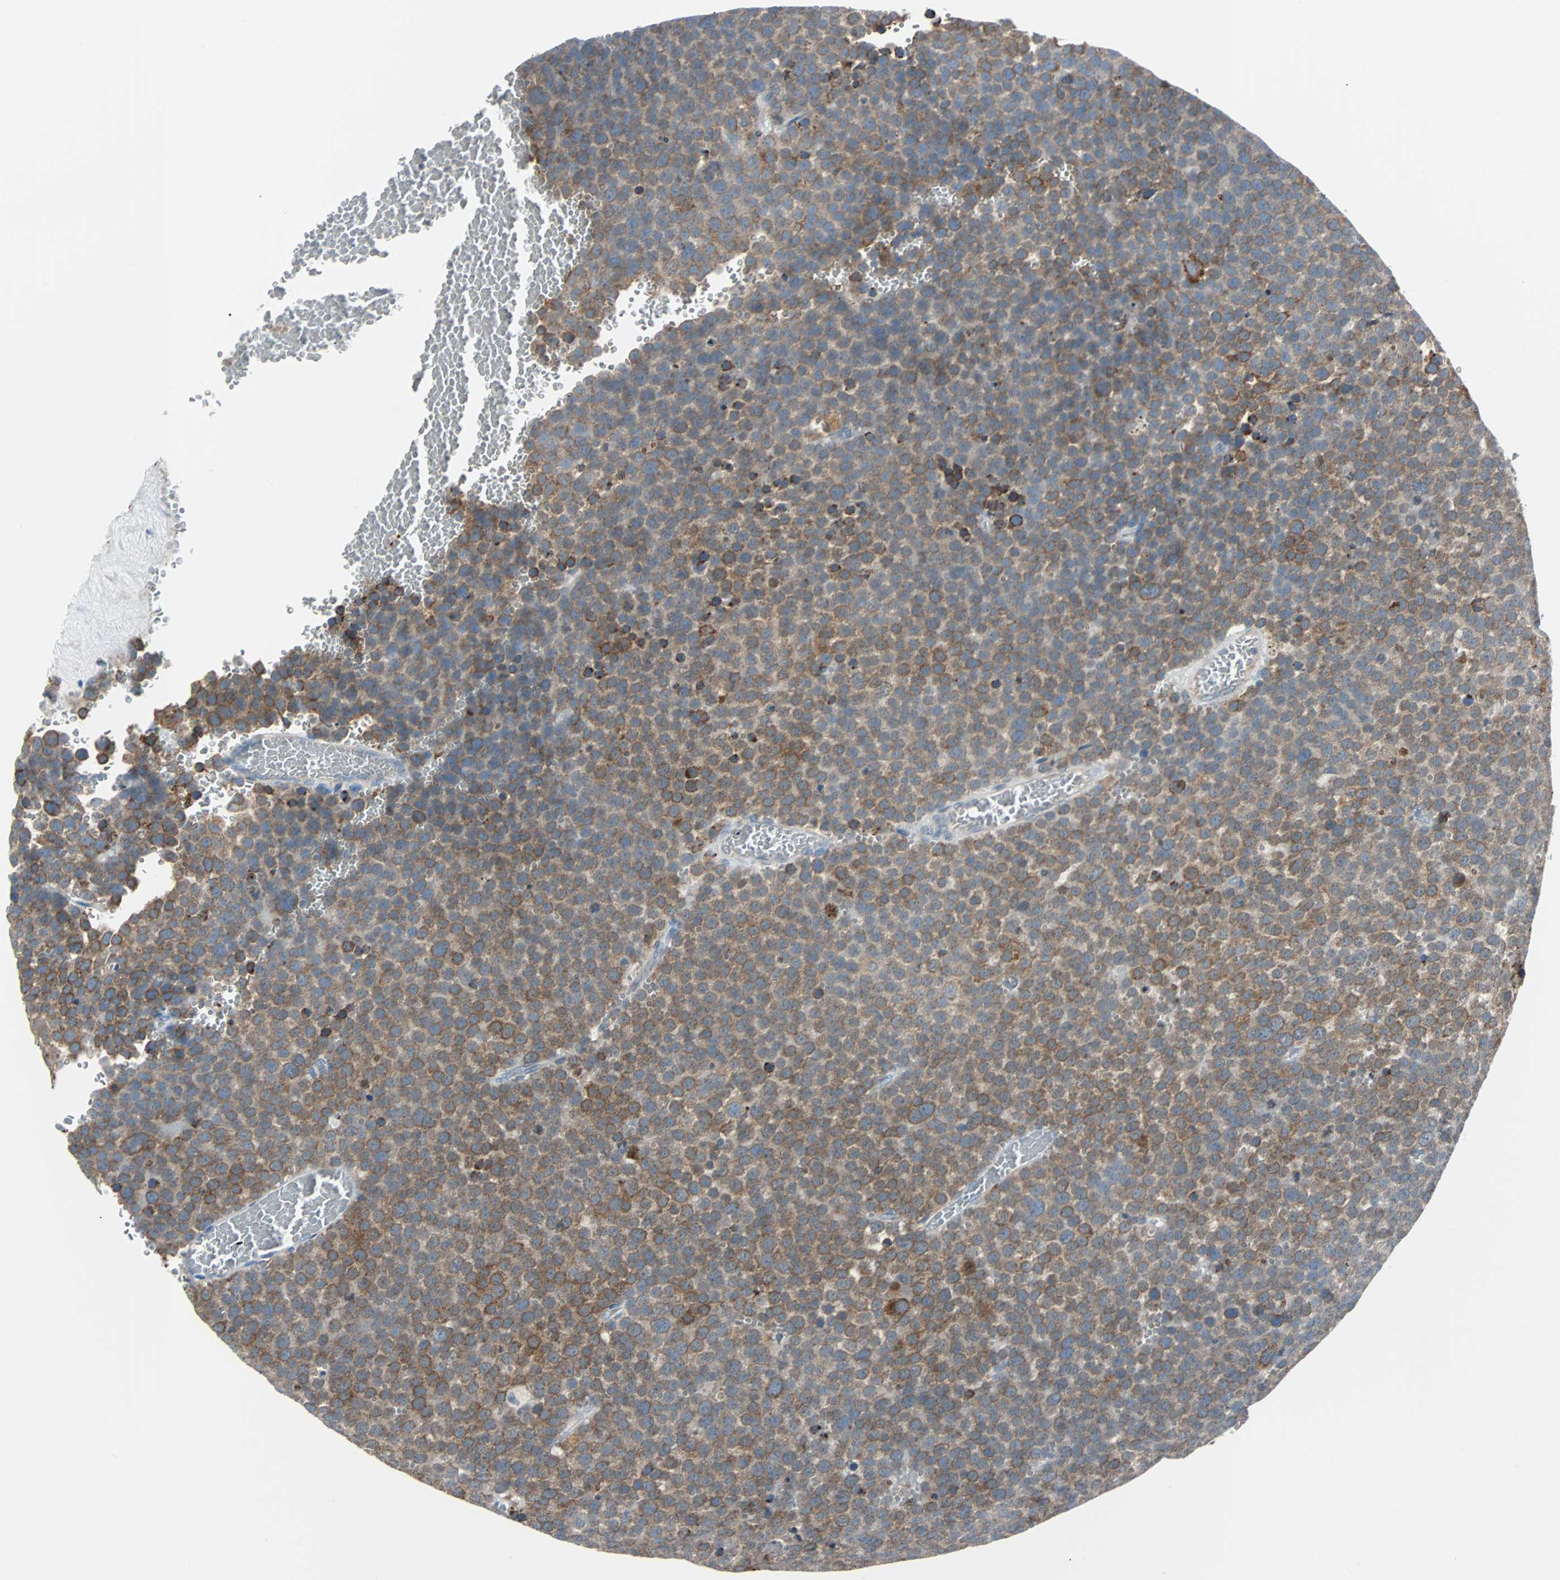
{"staining": {"intensity": "moderate", "quantity": ">75%", "location": "cytoplasmic/membranous"}, "tissue": "testis cancer", "cell_type": "Tumor cells", "image_type": "cancer", "snomed": [{"axis": "morphology", "description": "Seminoma, NOS"}, {"axis": "topography", "description": "Testis"}], "caption": "Moderate cytoplasmic/membranous staining for a protein is present in approximately >75% of tumor cells of testis cancer (seminoma) using immunohistochemistry.", "gene": "PDIA4", "patient": {"sex": "male", "age": 71}}